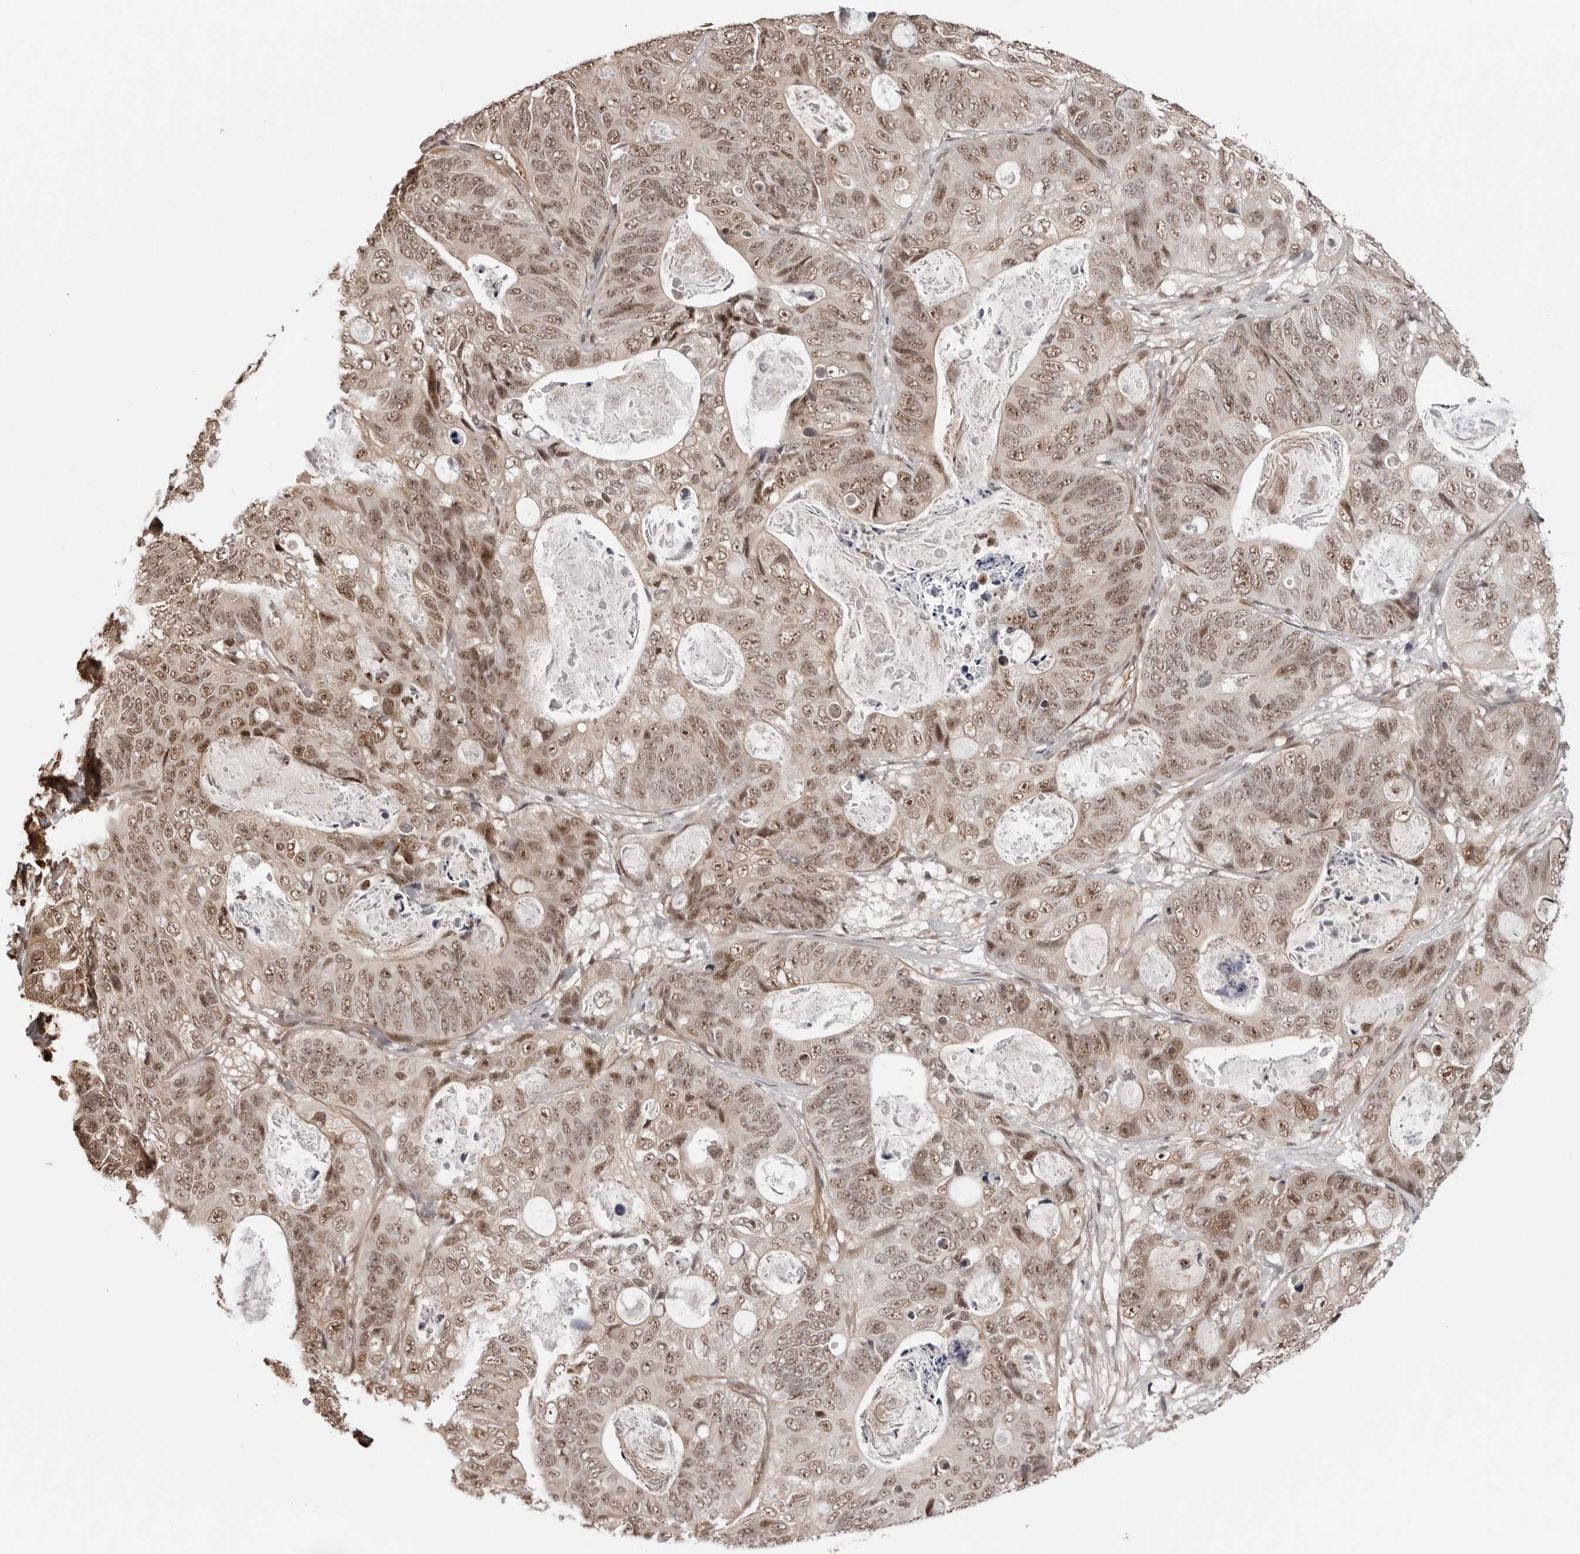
{"staining": {"intensity": "moderate", "quantity": "25%-75%", "location": "nuclear"}, "tissue": "stomach cancer", "cell_type": "Tumor cells", "image_type": "cancer", "snomed": [{"axis": "morphology", "description": "Normal tissue, NOS"}, {"axis": "morphology", "description": "Adenocarcinoma, NOS"}, {"axis": "topography", "description": "Stomach"}], "caption": "Human stomach adenocarcinoma stained with a protein marker reveals moderate staining in tumor cells.", "gene": "SDE2", "patient": {"sex": "female", "age": 89}}